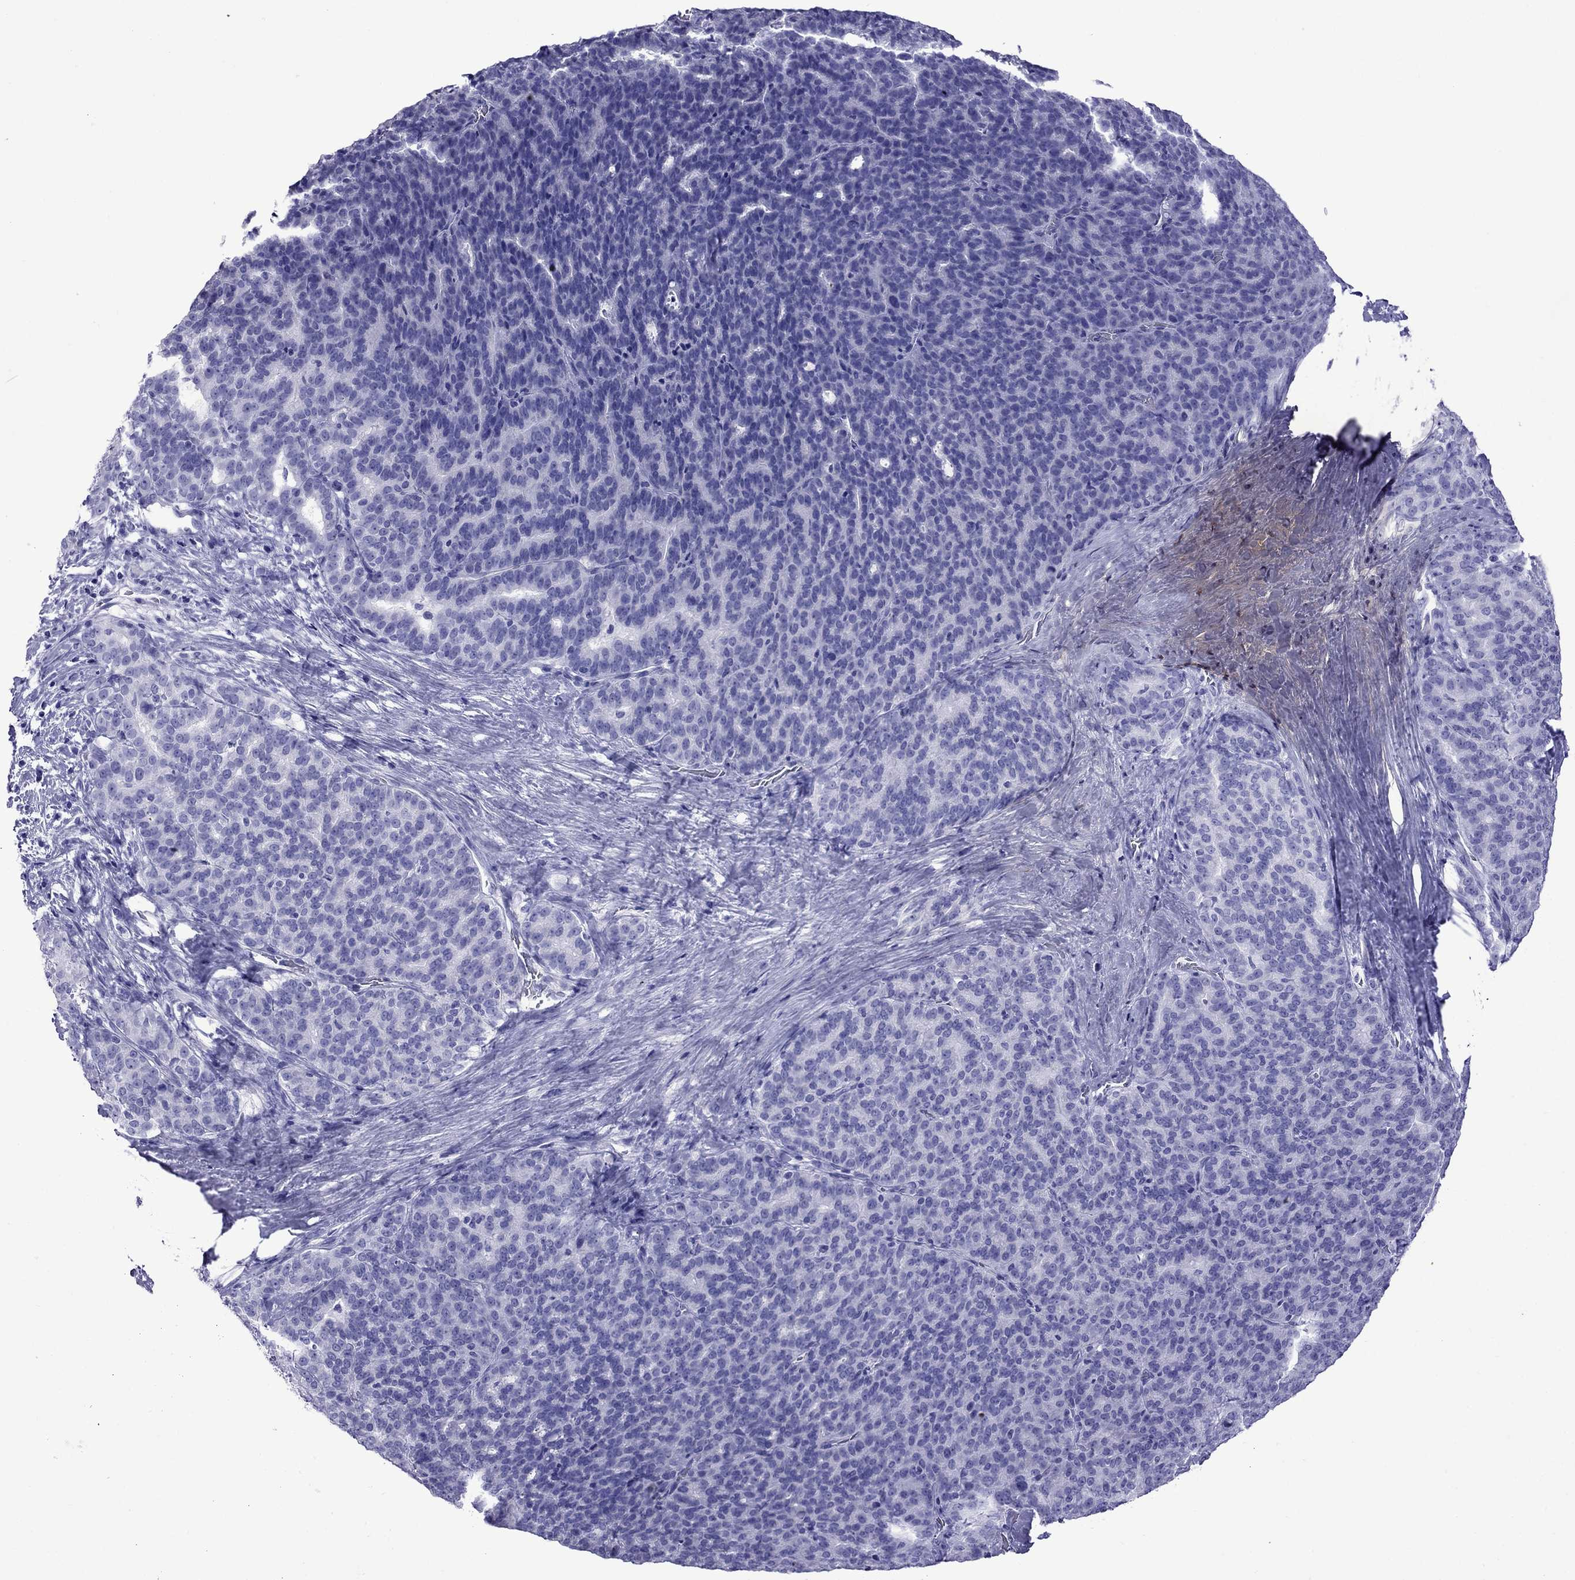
{"staining": {"intensity": "negative", "quantity": "none", "location": "none"}, "tissue": "liver cancer", "cell_type": "Tumor cells", "image_type": "cancer", "snomed": [{"axis": "morphology", "description": "Cholangiocarcinoma"}, {"axis": "topography", "description": "Liver"}], "caption": "Image shows no significant protein positivity in tumor cells of liver cholangiocarcinoma.", "gene": "CRYBA1", "patient": {"sex": "female", "age": 47}}